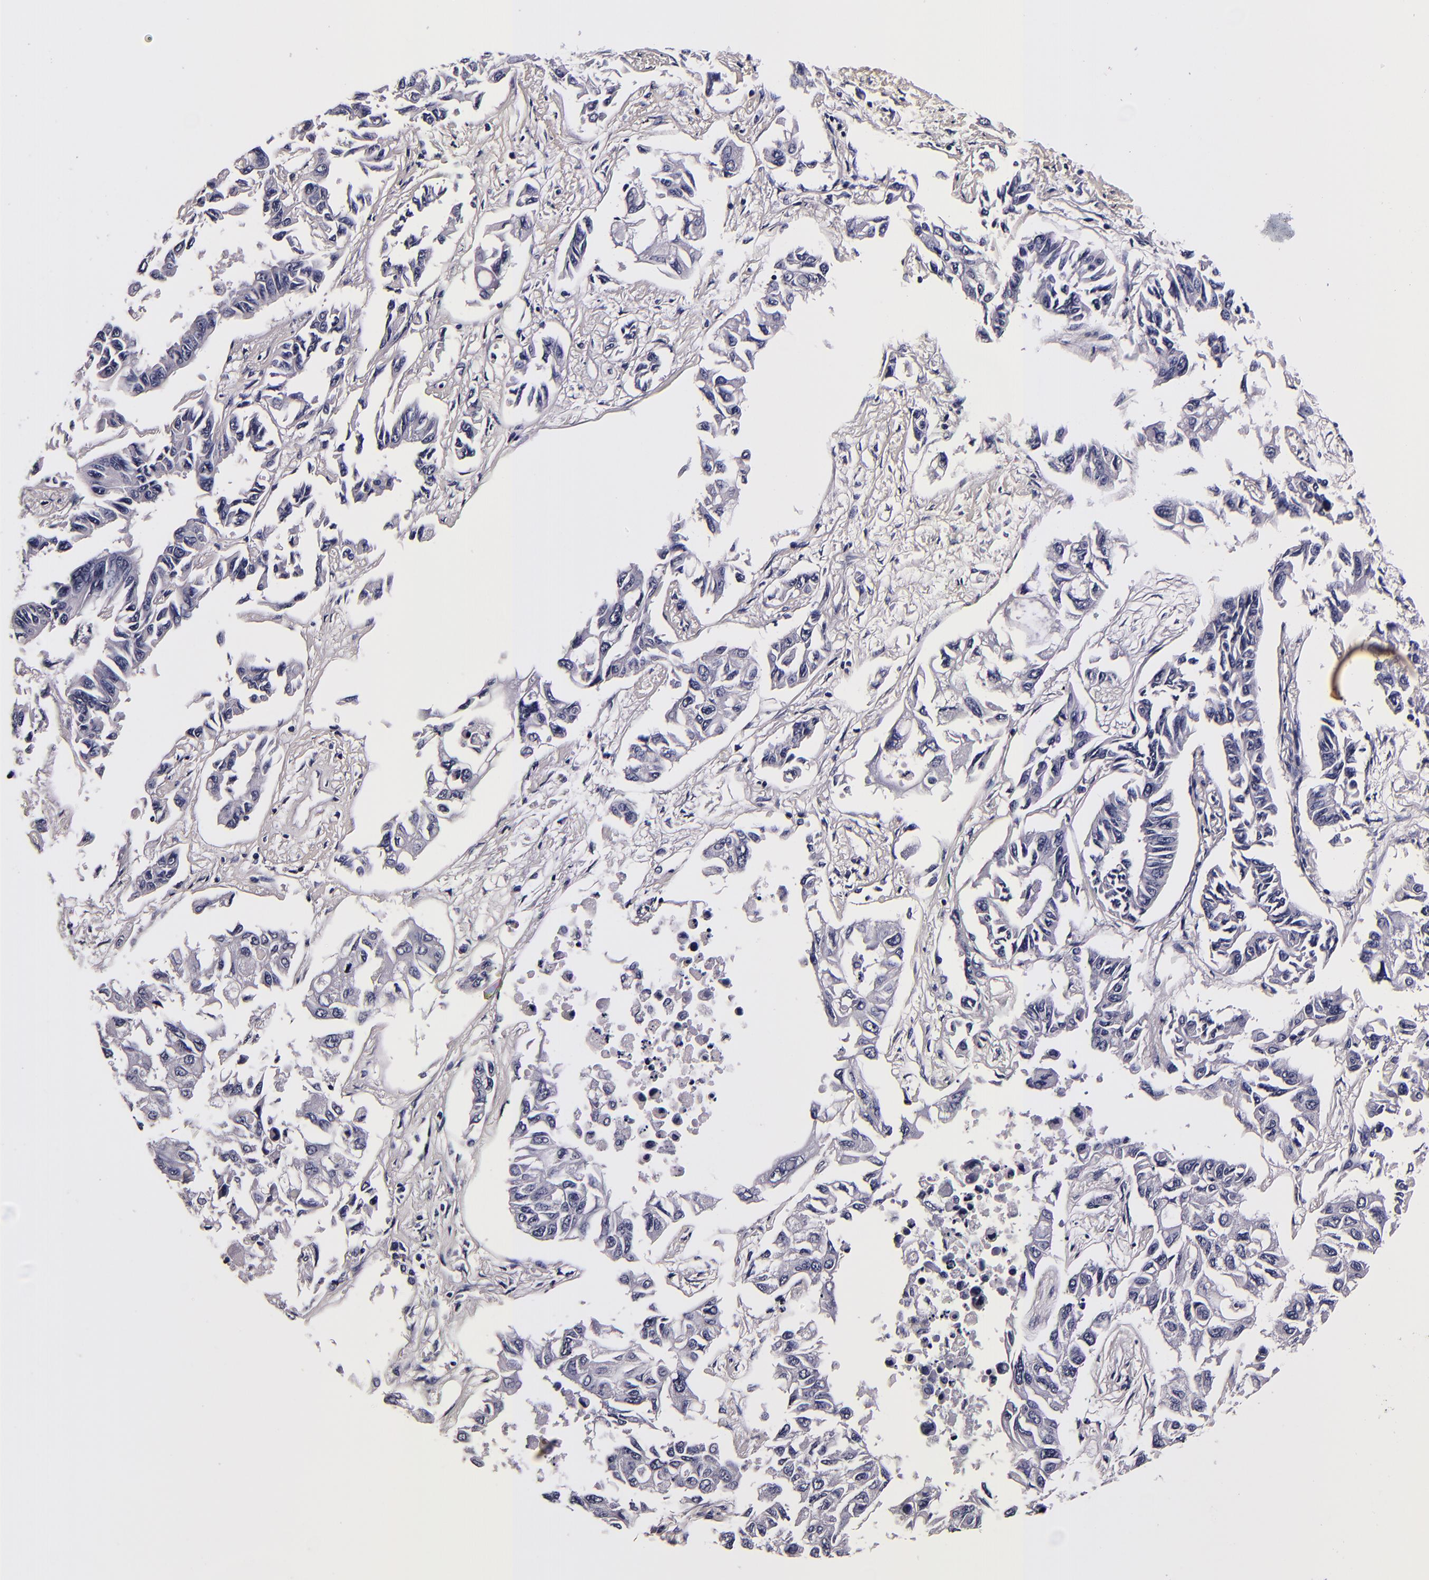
{"staining": {"intensity": "negative", "quantity": "none", "location": "none"}, "tissue": "lung cancer", "cell_type": "Tumor cells", "image_type": "cancer", "snomed": [{"axis": "morphology", "description": "Adenocarcinoma, NOS"}, {"axis": "topography", "description": "Lung"}], "caption": "Image shows no significant protein expression in tumor cells of adenocarcinoma (lung). (Stains: DAB immunohistochemistry with hematoxylin counter stain, Microscopy: brightfield microscopy at high magnification).", "gene": "FBN1", "patient": {"sex": "male", "age": 64}}